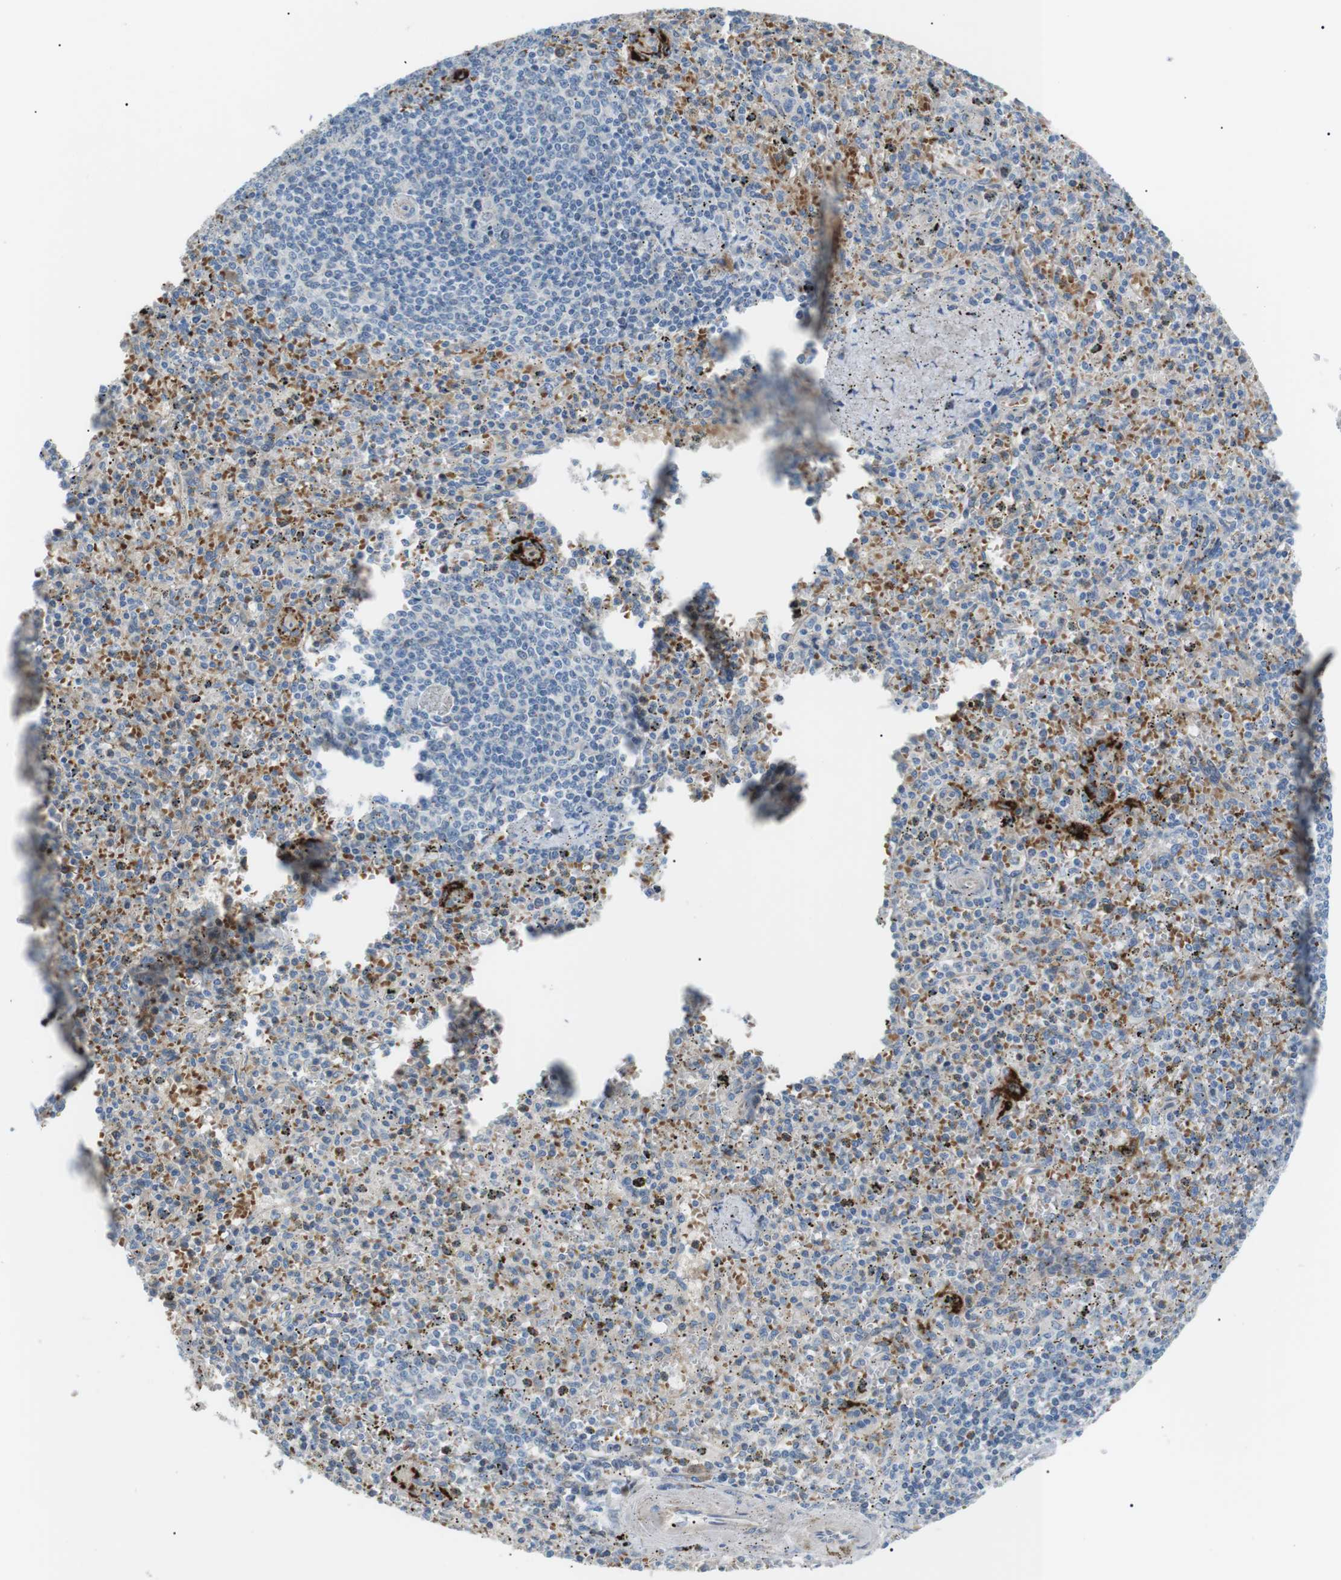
{"staining": {"intensity": "negative", "quantity": "none", "location": "none"}, "tissue": "spleen", "cell_type": "Cells in red pulp", "image_type": "normal", "snomed": [{"axis": "morphology", "description": "Normal tissue, NOS"}, {"axis": "topography", "description": "Spleen"}], "caption": "IHC of normal spleen reveals no positivity in cells in red pulp.", "gene": "B4GALNT2", "patient": {"sex": "male", "age": 72}}